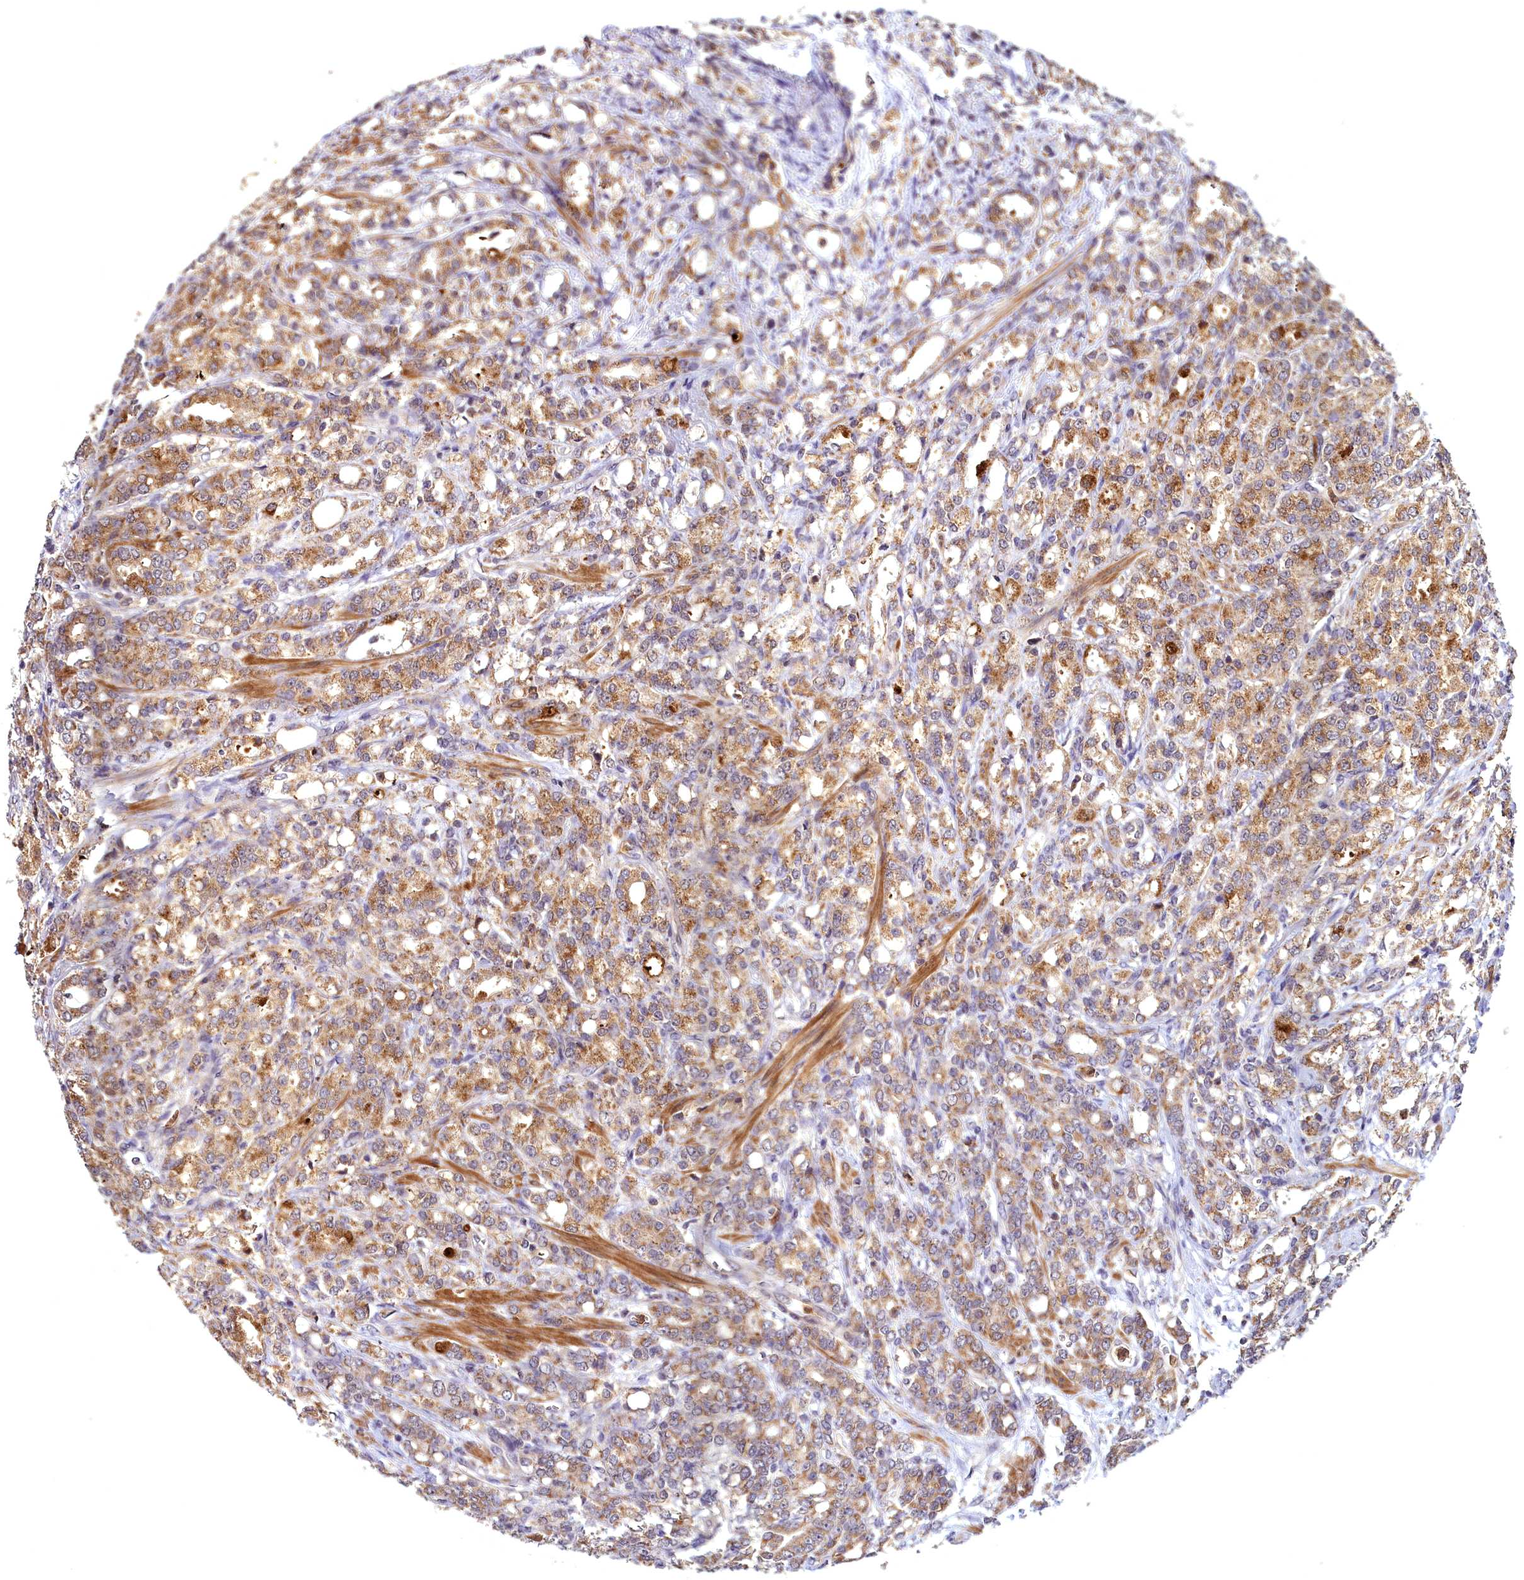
{"staining": {"intensity": "moderate", "quantity": ">75%", "location": "cytoplasmic/membranous"}, "tissue": "prostate cancer", "cell_type": "Tumor cells", "image_type": "cancer", "snomed": [{"axis": "morphology", "description": "Adenocarcinoma, High grade"}, {"axis": "topography", "description": "Prostate"}], "caption": "Protein expression by immunohistochemistry reveals moderate cytoplasmic/membranous expression in approximately >75% of tumor cells in prostate cancer (high-grade adenocarcinoma).", "gene": "EPB41L4B", "patient": {"sex": "male", "age": 62}}